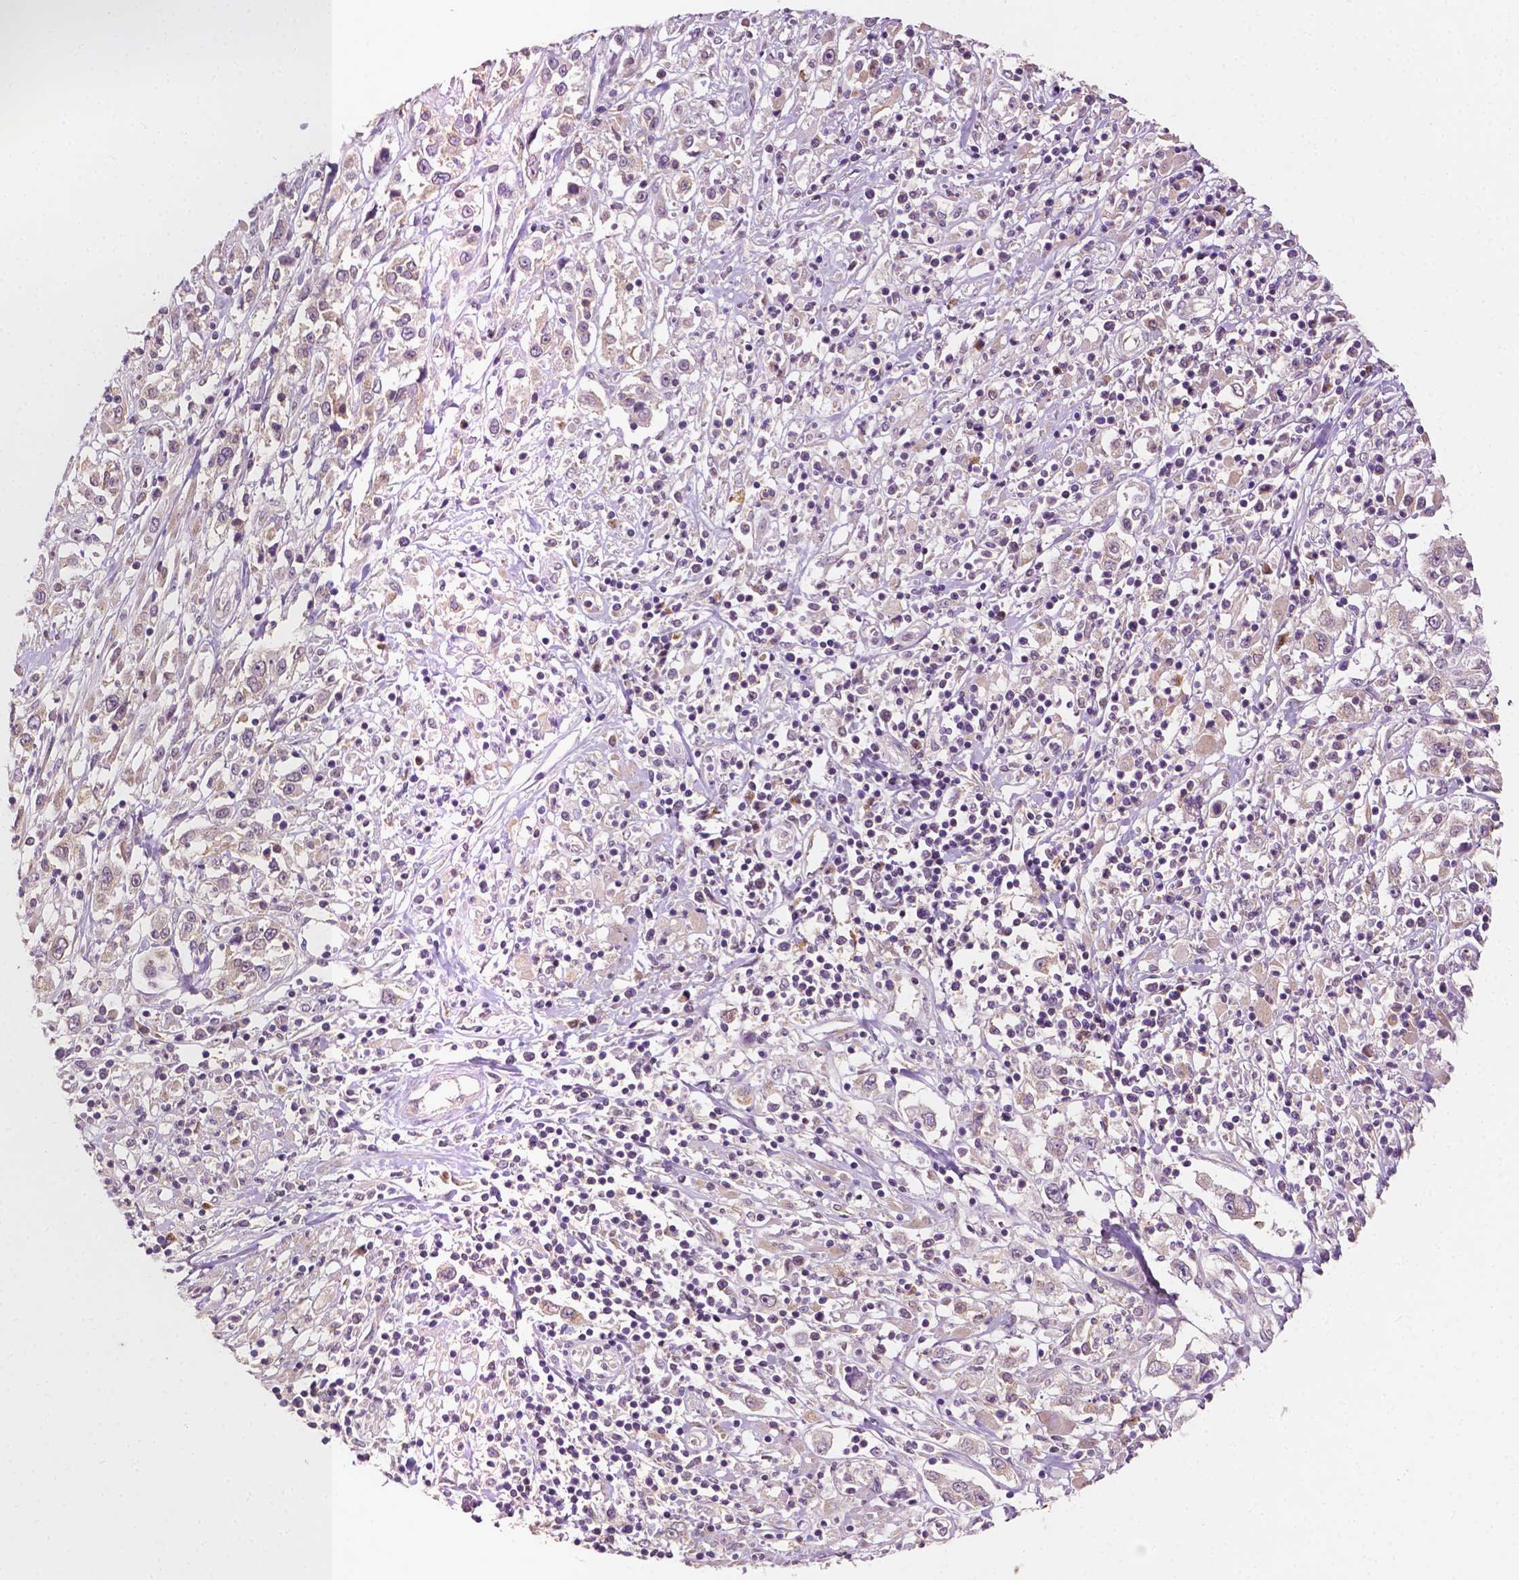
{"staining": {"intensity": "weak", "quantity": "<25%", "location": "cytoplasmic/membranous"}, "tissue": "cervical cancer", "cell_type": "Tumor cells", "image_type": "cancer", "snomed": [{"axis": "morphology", "description": "Adenocarcinoma, NOS"}, {"axis": "topography", "description": "Cervix"}], "caption": "Immunohistochemistry (IHC) micrograph of neoplastic tissue: human cervical adenocarcinoma stained with DAB reveals no significant protein expression in tumor cells.", "gene": "EBAG9", "patient": {"sex": "female", "age": 40}}